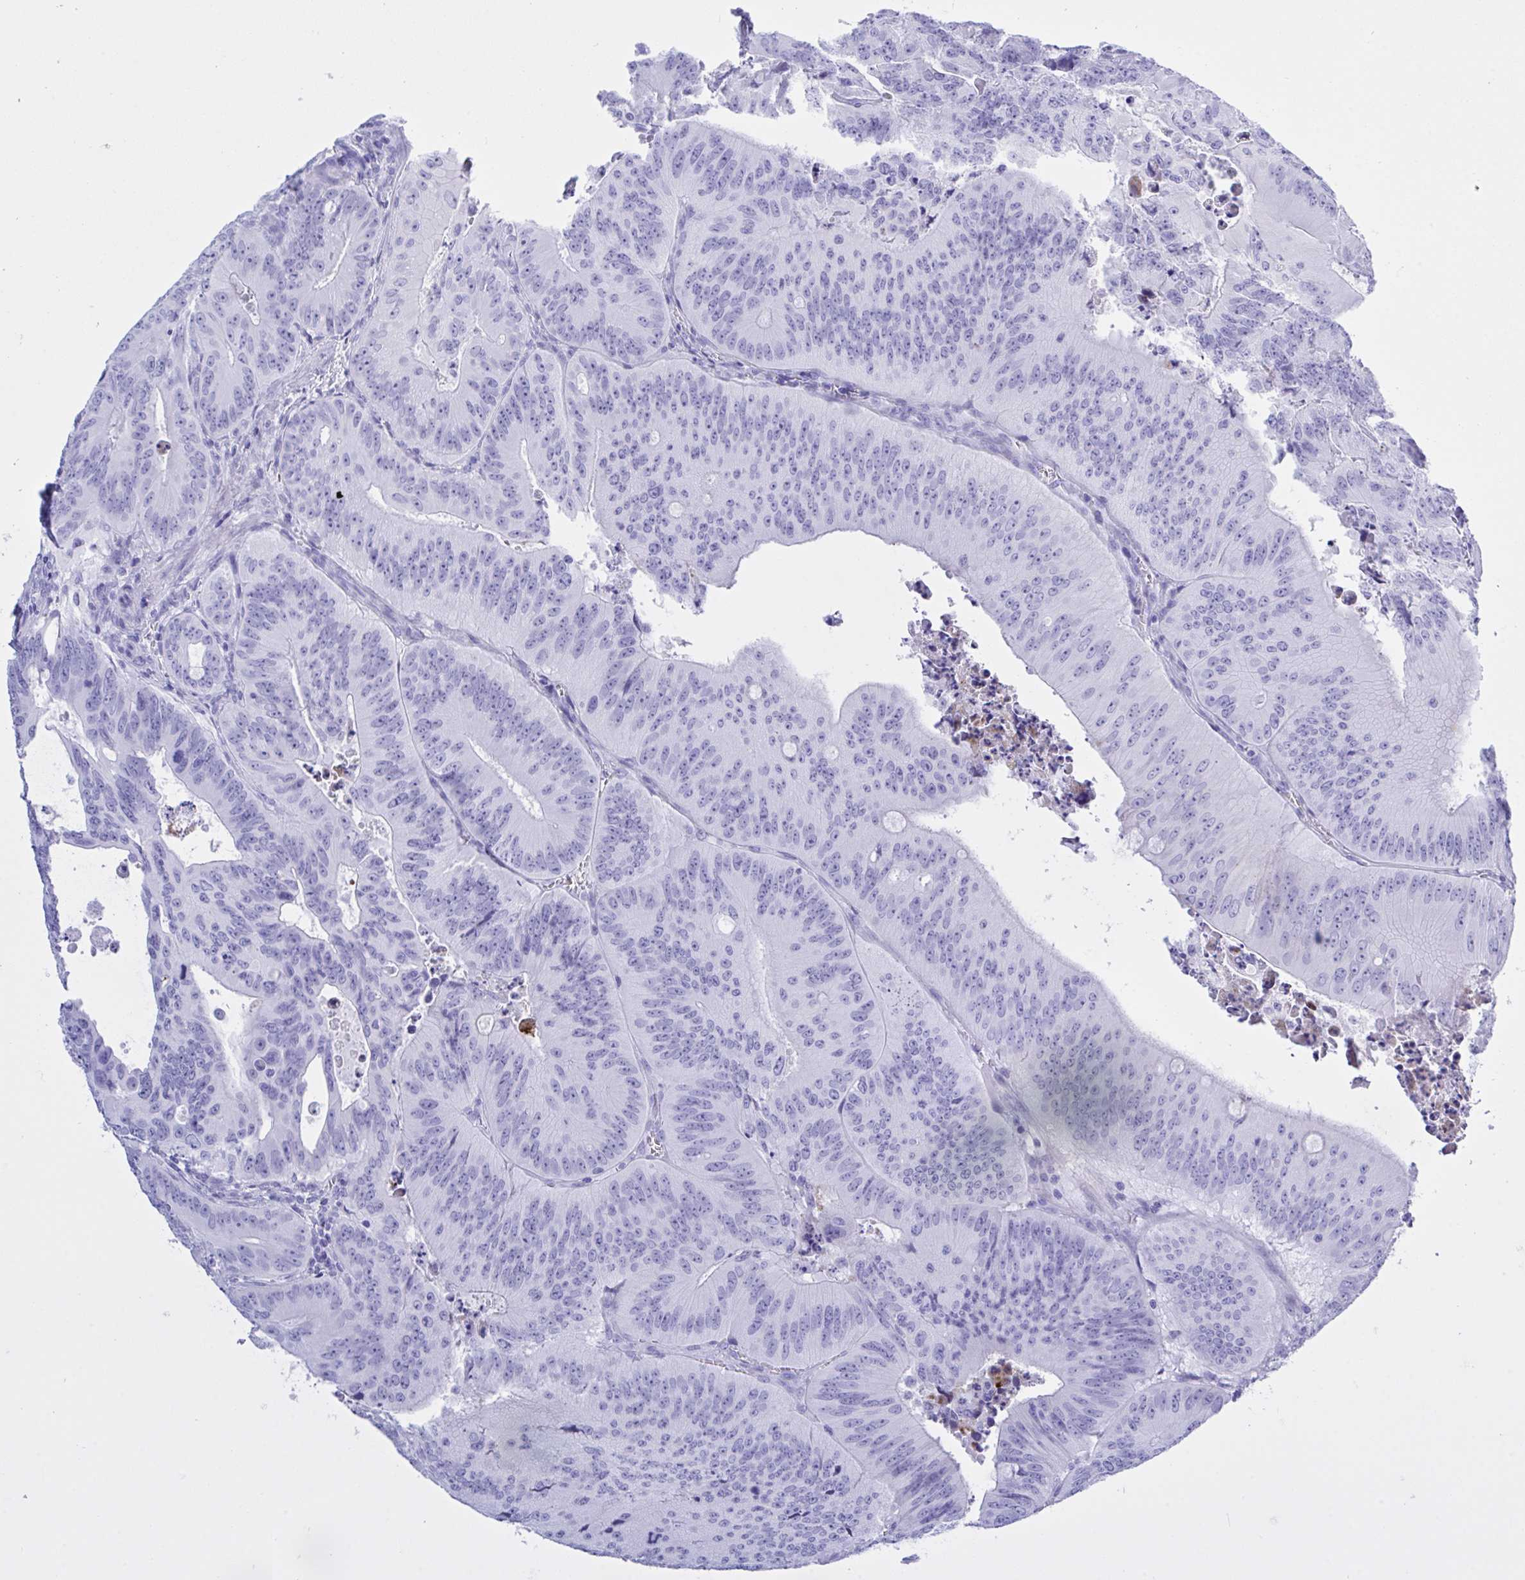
{"staining": {"intensity": "negative", "quantity": "none", "location": "none"}, "tissue": "colorectal cancer", "cell_type": "Tumor cells", "image_type": "cancer", "snomed": [{"axis": "morphology", "description": "Adenocarcinoma, NOS"}, {"axis": "topography", "description": "Colon"}], "caption": "The IHC micrograph has no significant expression in tumor cells of colorectal cancer (adenocarcinoma) tissue.", "gene": "BEX5", "patient": {"sex": "male", "age": 62}}